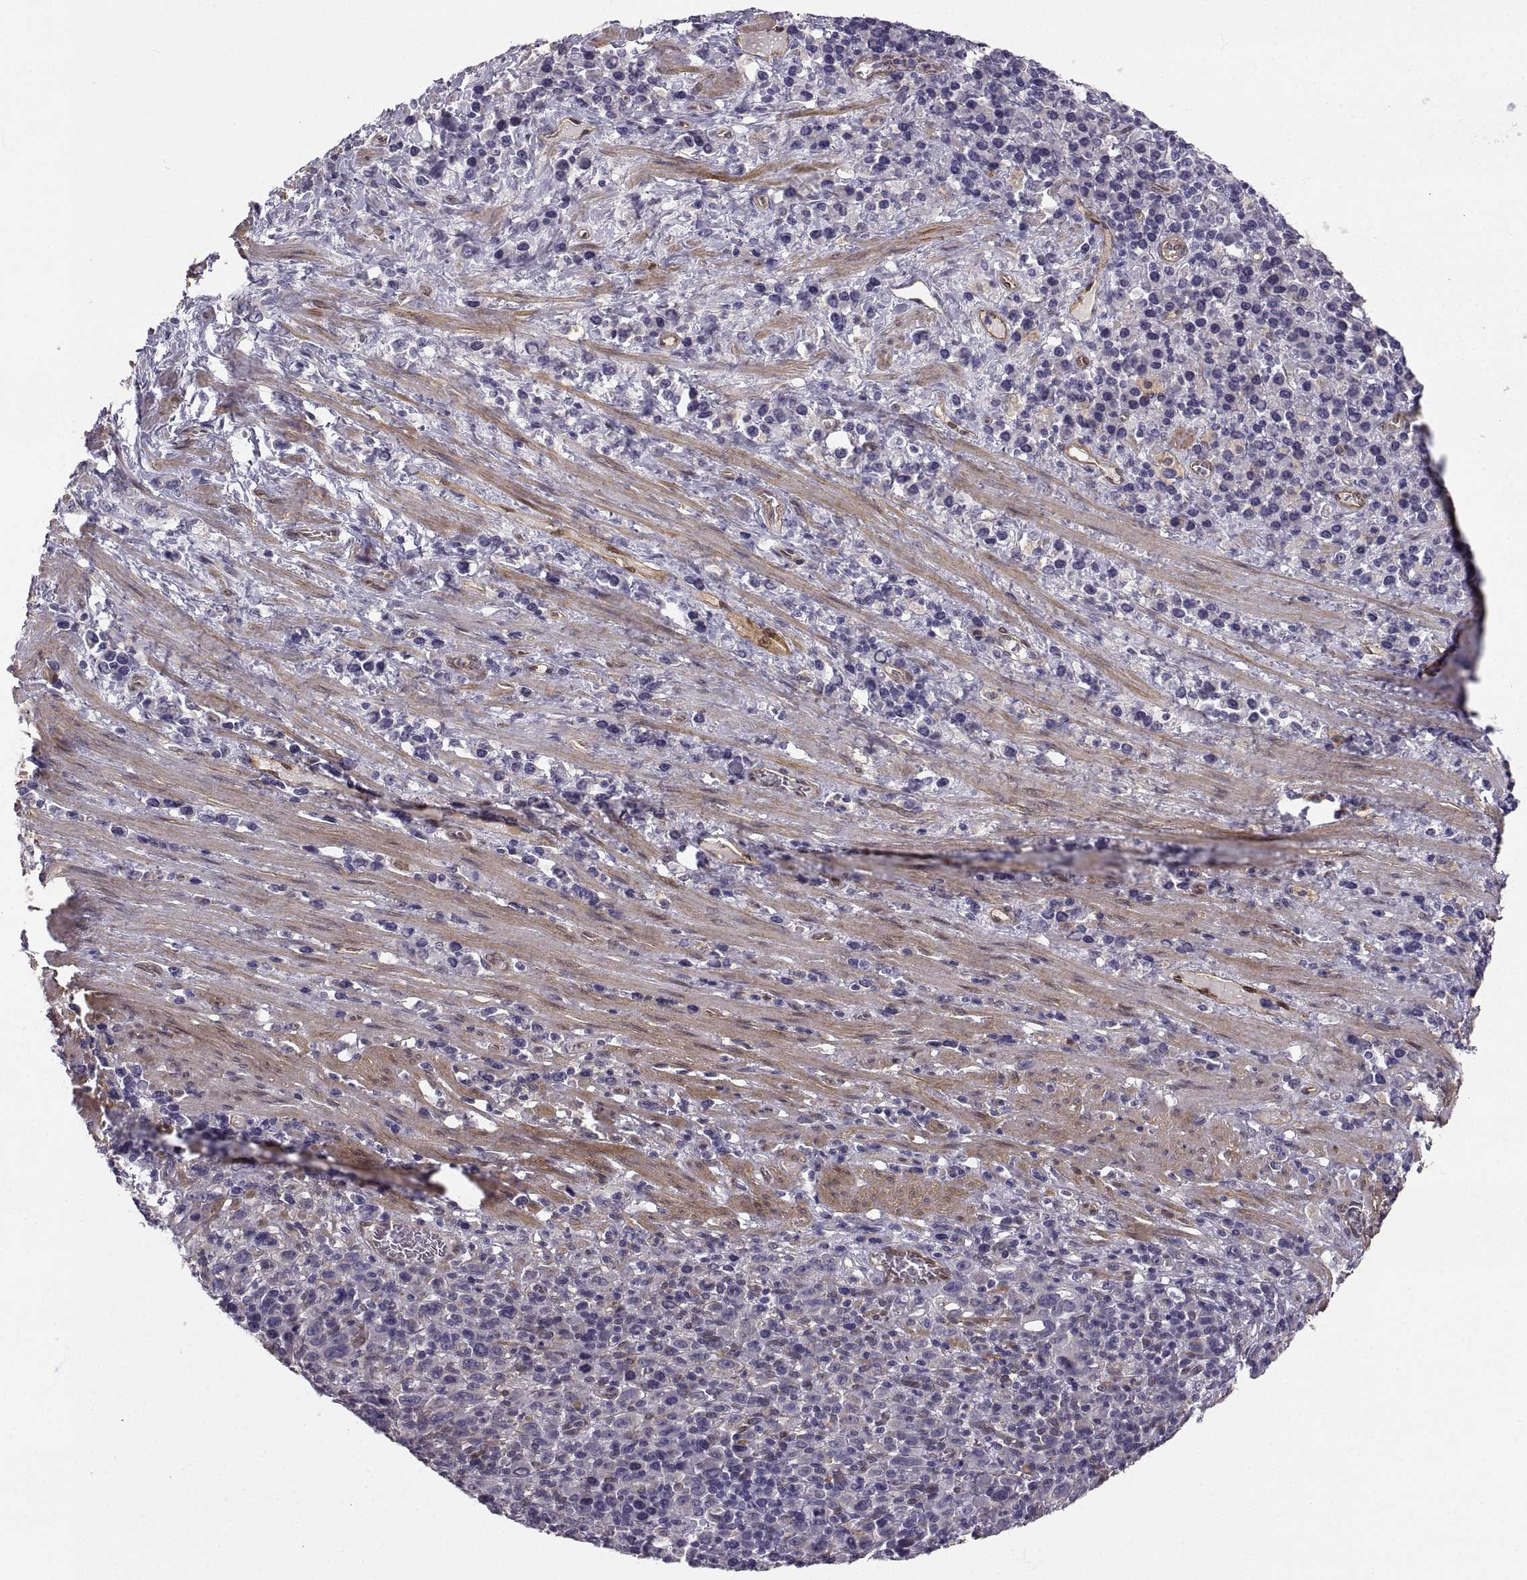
{"staining": {"intensity": "negative", "quantity": "none", "location": "none"}, "tissue": "stomach cancer", "cell_type": "Tumor cells", "image_type": "cancer", "snomed": [{"axis": "morphology", "description": "Adenocarcinoma, NOS"}, {"axis": "topography", "description": "Stomach, upper"}], "caption": "Immunohistochemistry image of stomach cancer (adenocarcinoma) stained for a protein (brown), which exhibits no staining in tumor cells.", "gene": "PGM5", "patient": {"sex": "male", "age": 75}}